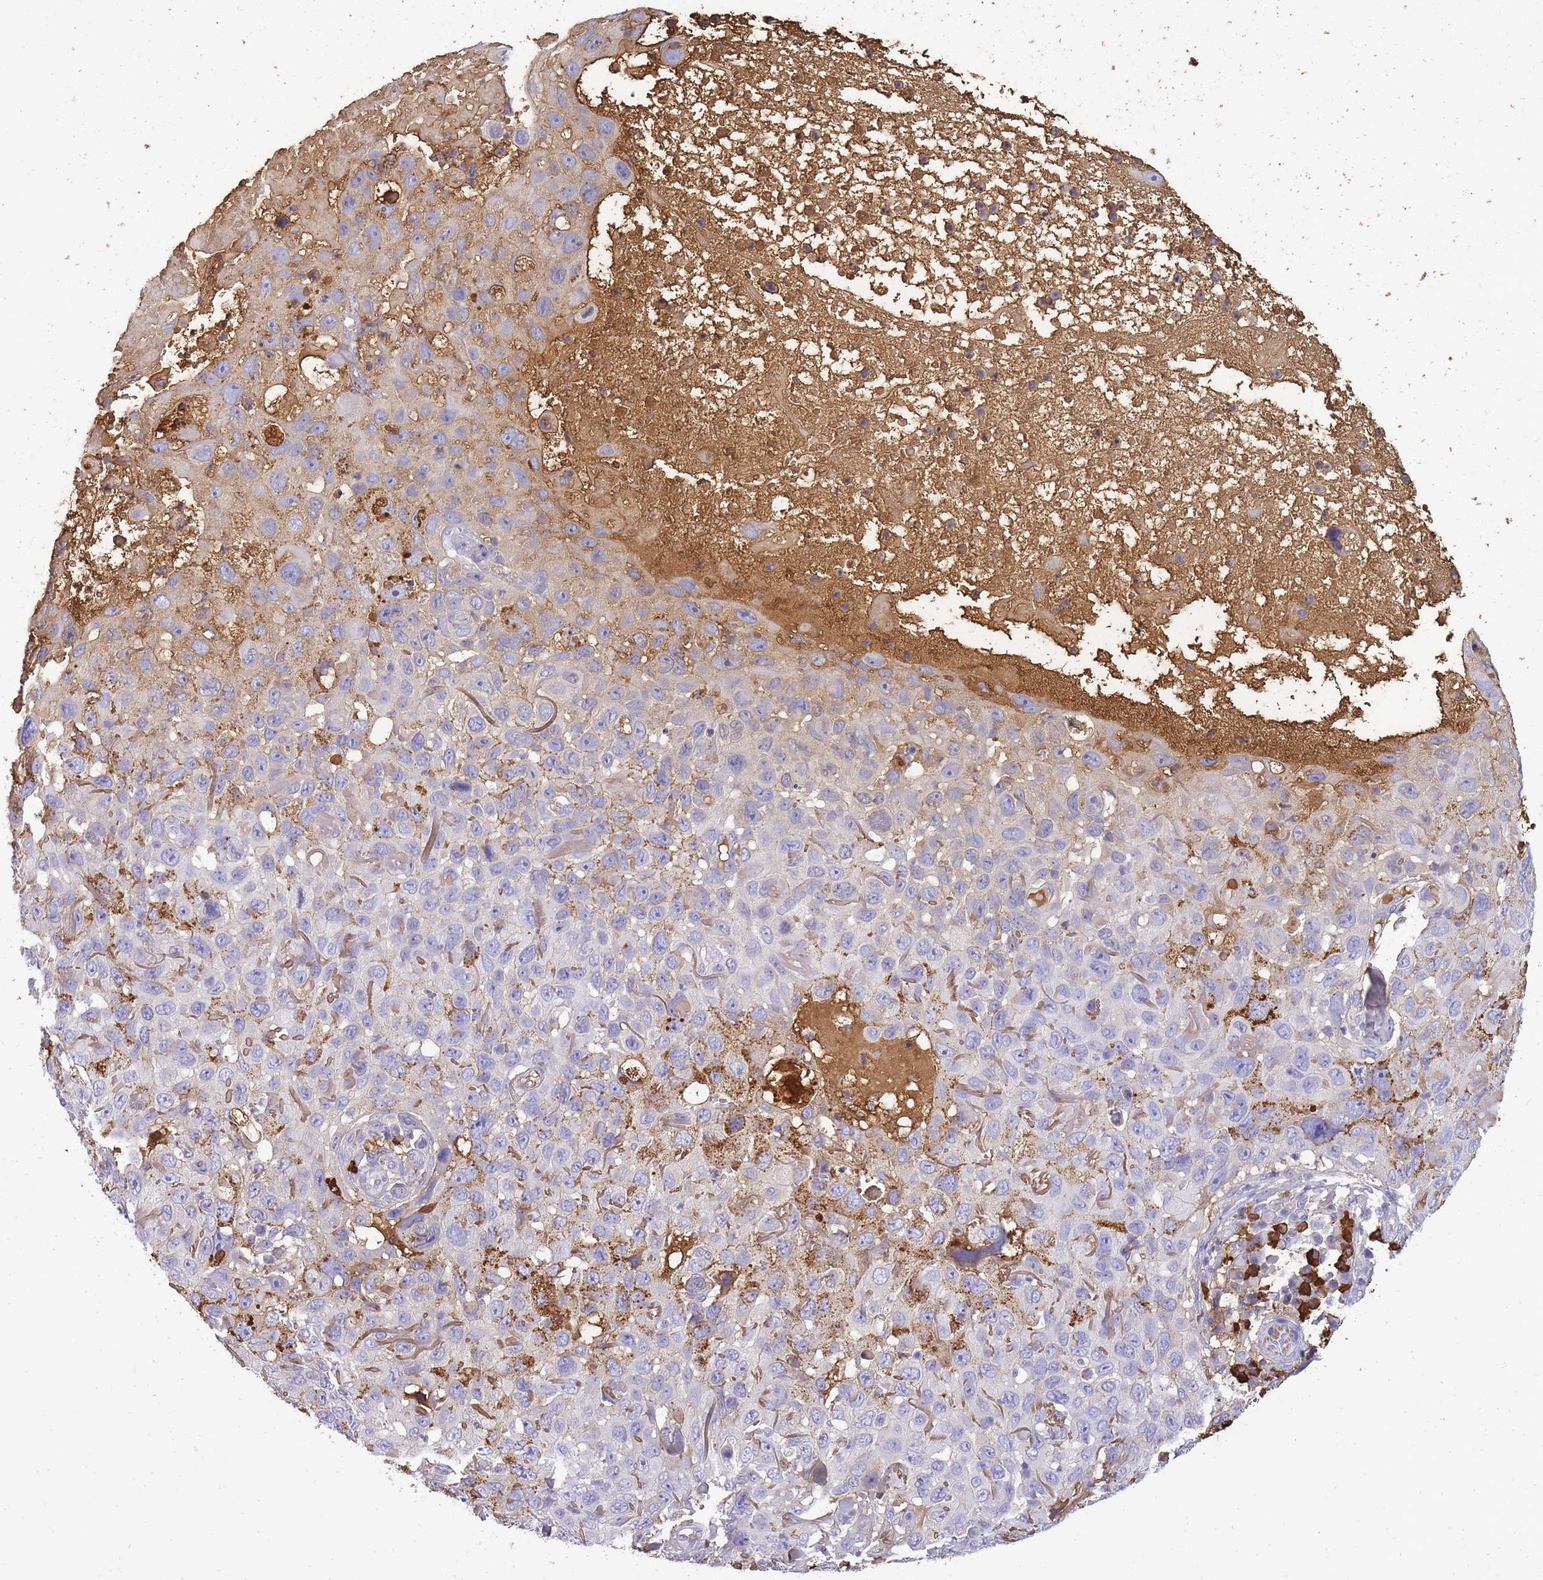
{"staining": {"intensity": "moderate", "quantity": "<25%", "location": "cytoplasmic/membranous"}, "tissue": "skin cancer", "cell_type": "Tumor cells", "image_type": "cancer", "snomed": [{"axis": "morphology", "description": "Squamous cell carcinoma in situ, NOS"}, {"axis": "morphology", "description": "Squamous cell carcinoma, NOS"}, {"axis": "topography", "description": "Skin"}], "caption": "Immunohistochemistry (IHC) histopathology image of neoplastic tissue: human skin cancer stained using immunohistochemistry demonstrates low levels of moderate protein expression localized specifically in the cytoplasmic/membranous of tumor cells, appearing as a cytoplasmic/membranous brown color.", "gene": "IGKV1D-42", "patient": {"sex": "male", "age": 93}}